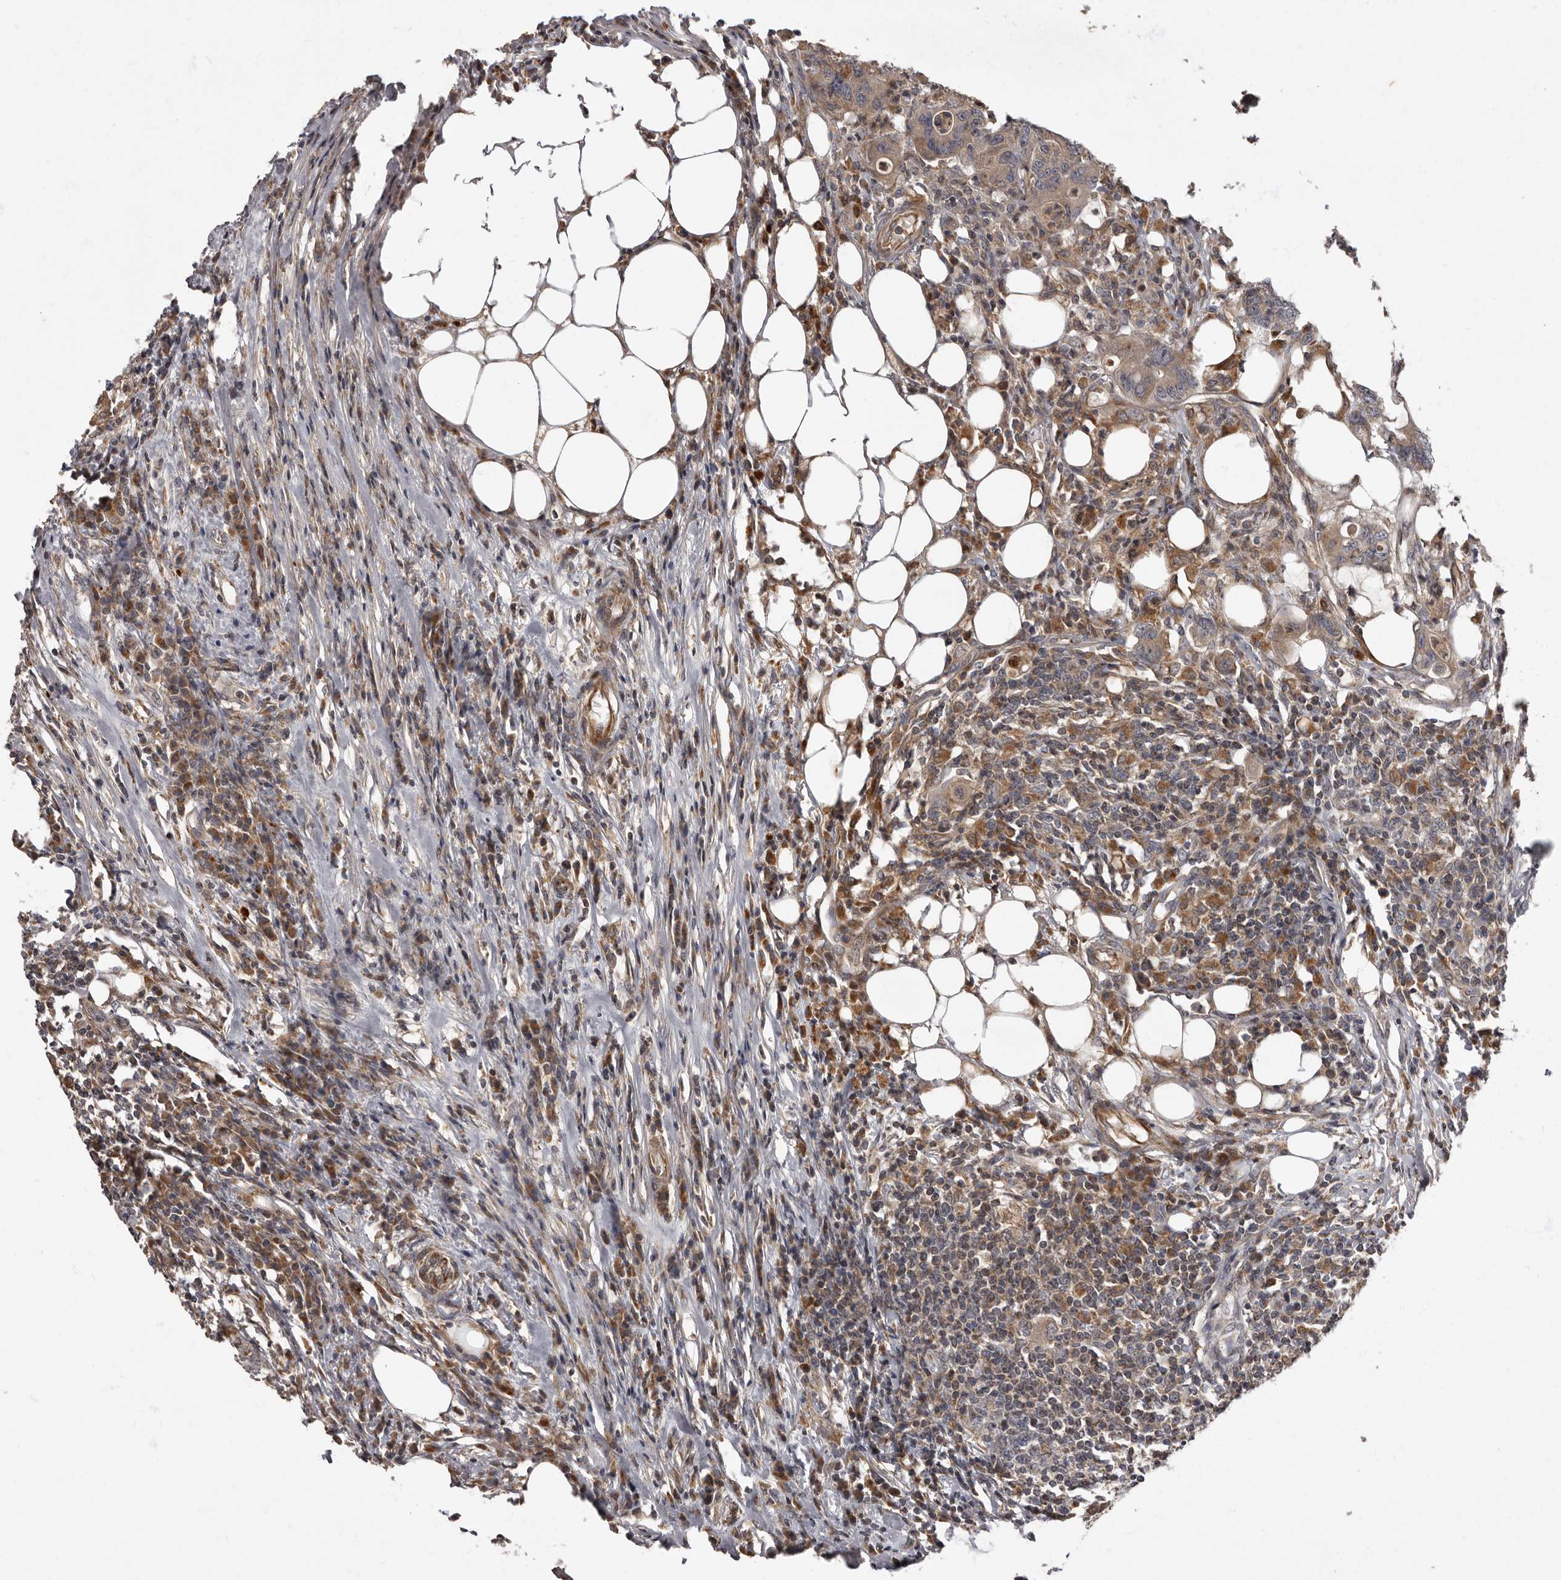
{"staining": {"intensity": "moderate", "quantity": ">75%", "location": "cytoplasmic/membranous"}, "tissue": "colorectal cancer", "cell_type": "Tumor cells", "image_type": "cancer", "snomed": [{"axis": "morphology", "description": "Adenocarcinoma, NOS"}, {"axis": "topography", "description": "Colon"}], "caption": "A brown stain labels moderate cytoplasmic/membranous expression of a protein in colorectal adenocarcinoma tumor cells. (DAB IHC with brightfield microscopy, high magnification).", "gene": "ADCY2", "patient": {"sex": "male", "age": 71}}